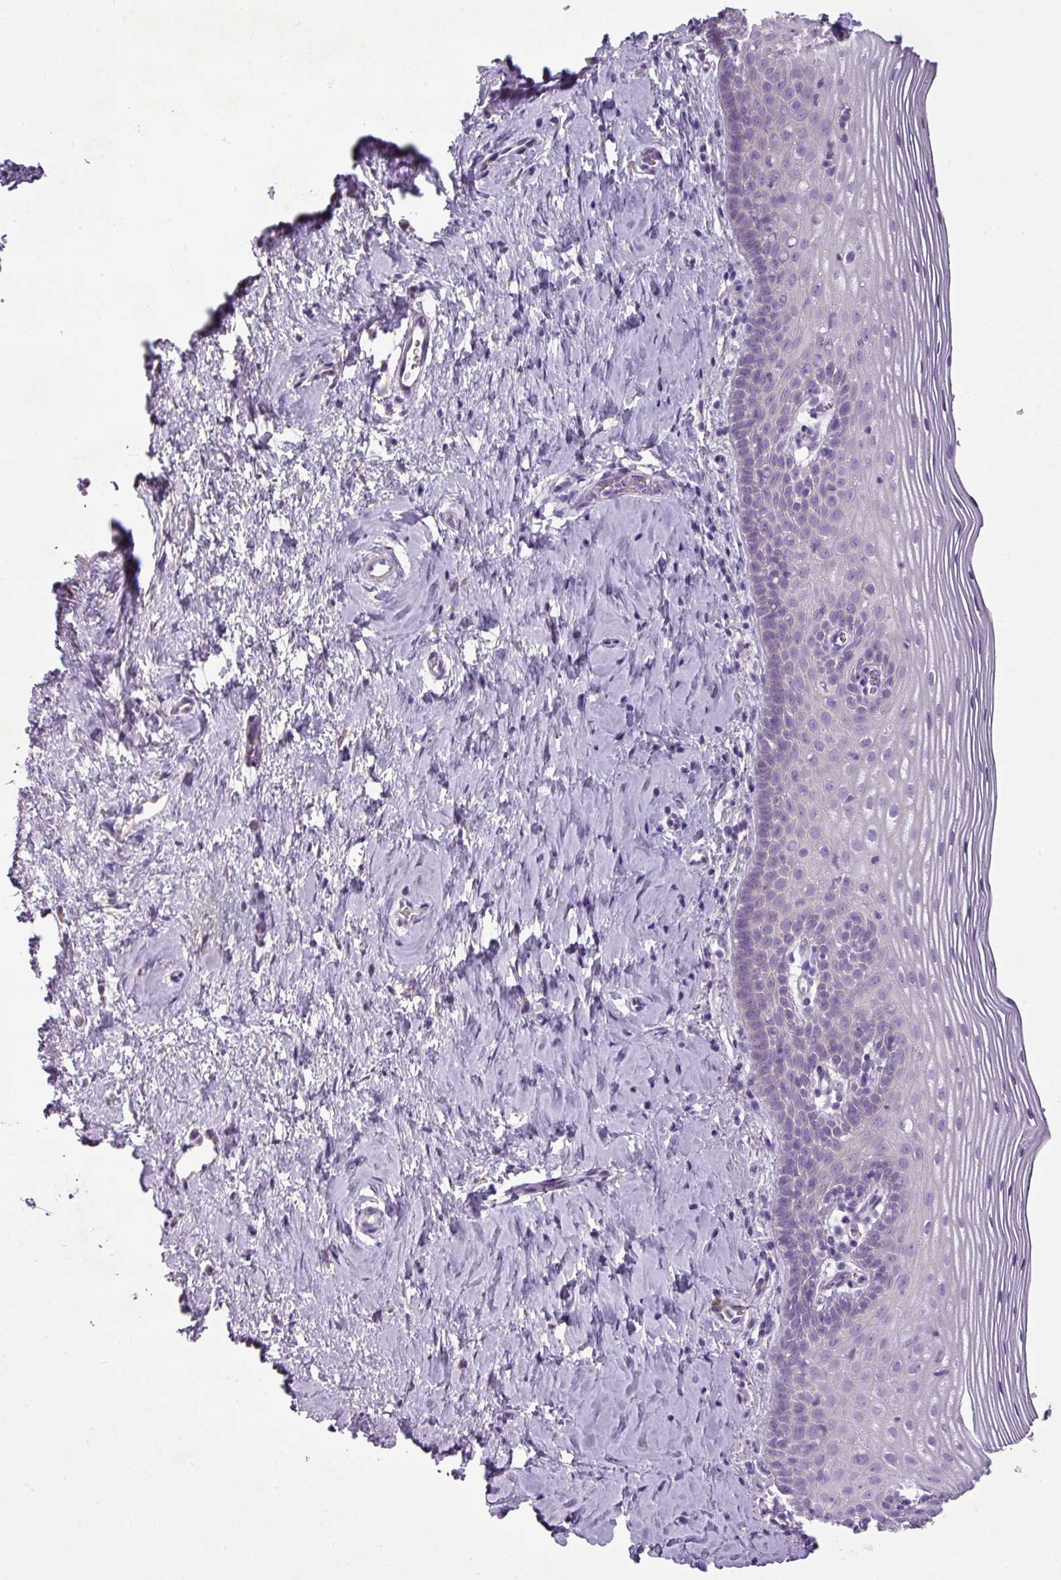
{"staining": {"intensity": "weak", "quantity": "<25%", "location": "cytoplasmic/membranous"}, "tissue": "cervix", "cell_type": "Glandular cells", "image_type": "normal", "snomed": [{"axis": "morphology", "description": "Normal tissue, NOS"}, {"axis": "topography", "description": "Cervix"}], "caption": "Immunohistochemical staining of benign human cervix reveals no significant positivity in glandular cells.", "gene": "TMEM178B", "patient": {"sex": "female", "age": 44}}